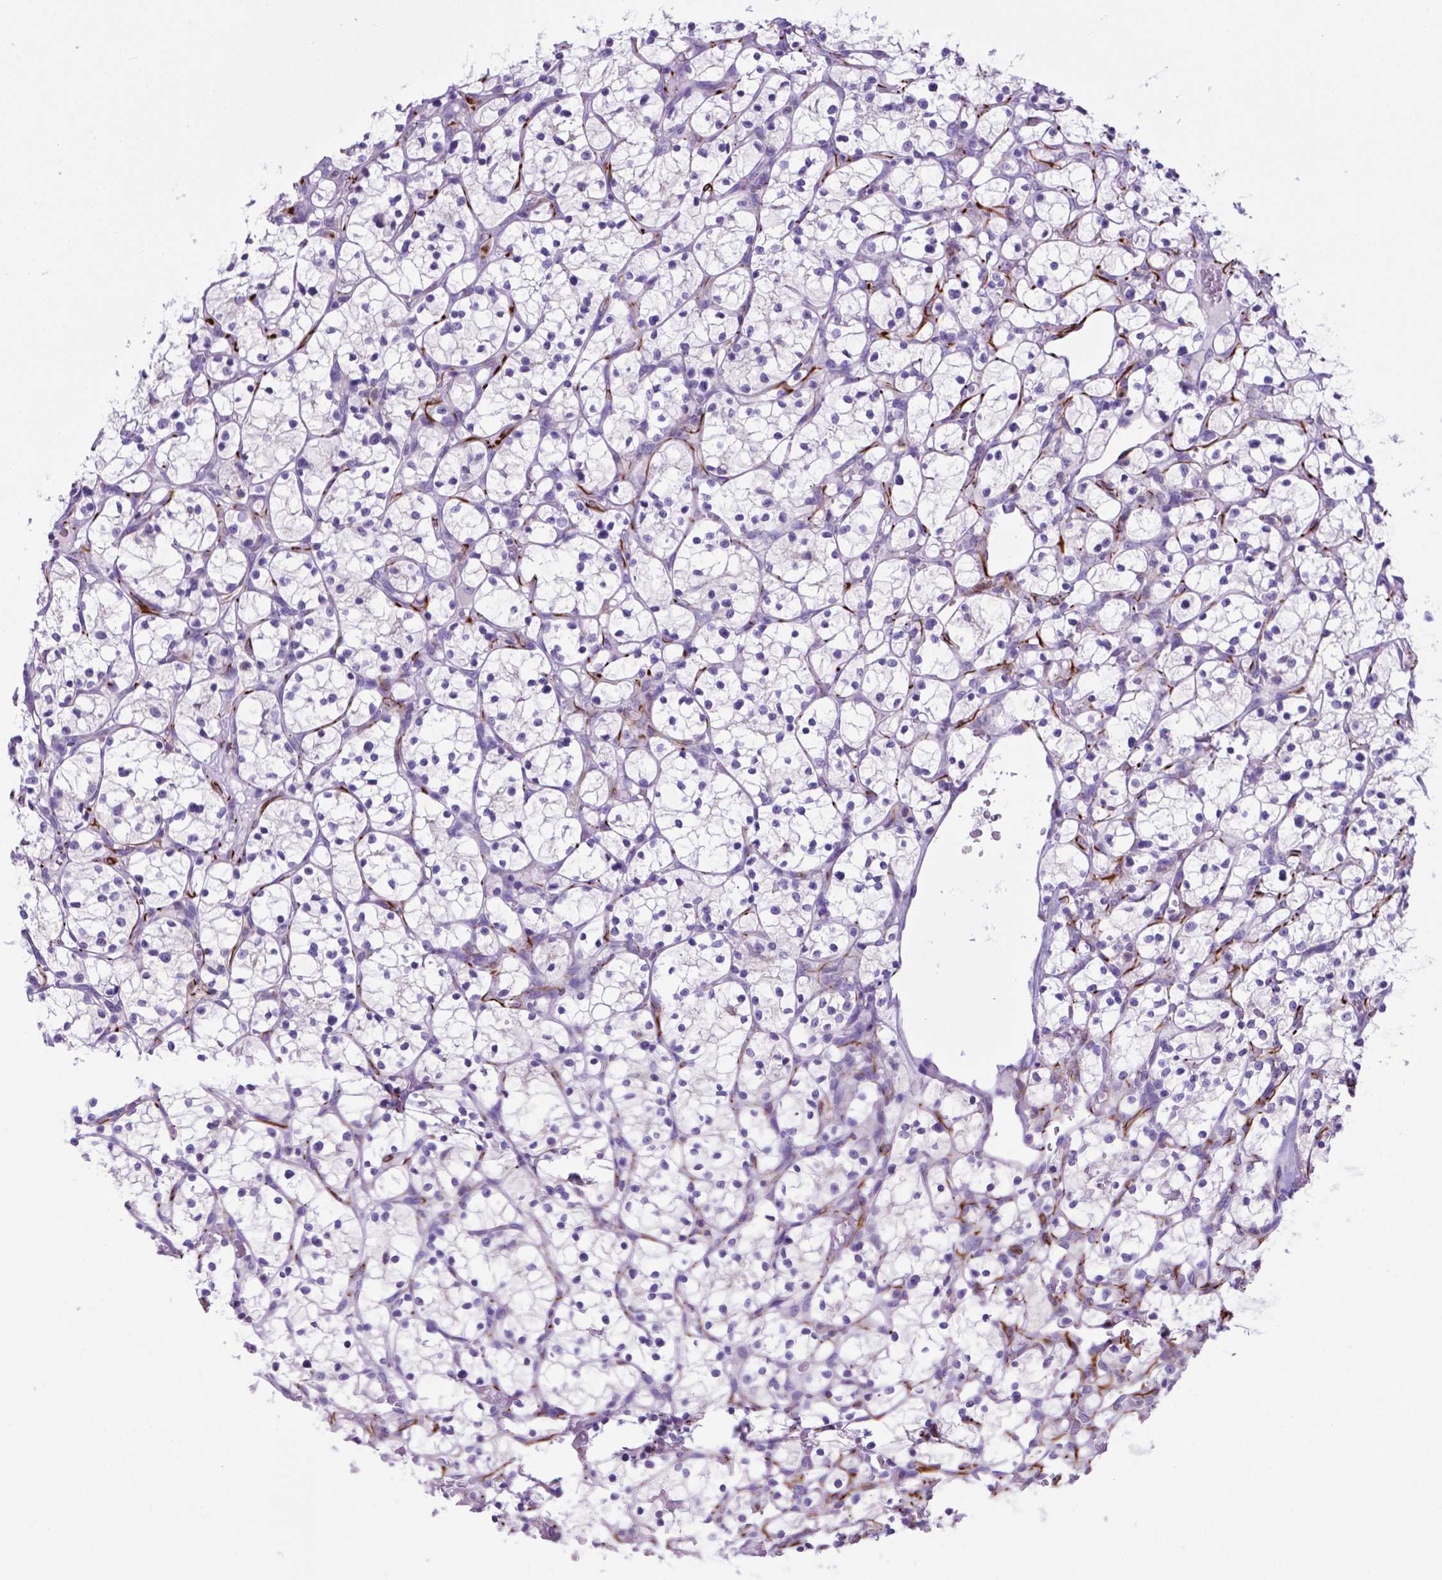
{"staining": {"intensity": "negative", "quantity": "none", "location": "none"}, "tissue": "renal cancer", "cell_type": "Tumor cells", "image_type": "cancer", "snomed": [{"axis": "morphology", "description": "Adenocarcinoma, NOS"}, {"axis": "topography", "description": "Kidney"}], "caption": "An image of renal cancer (adenocarcinoma) stained for a protein displays no brown staining in tumor cells. (DAB IHC, high magnification).", "gene": "LZTR1", "patient": {"sex": "female", "age": 64}}